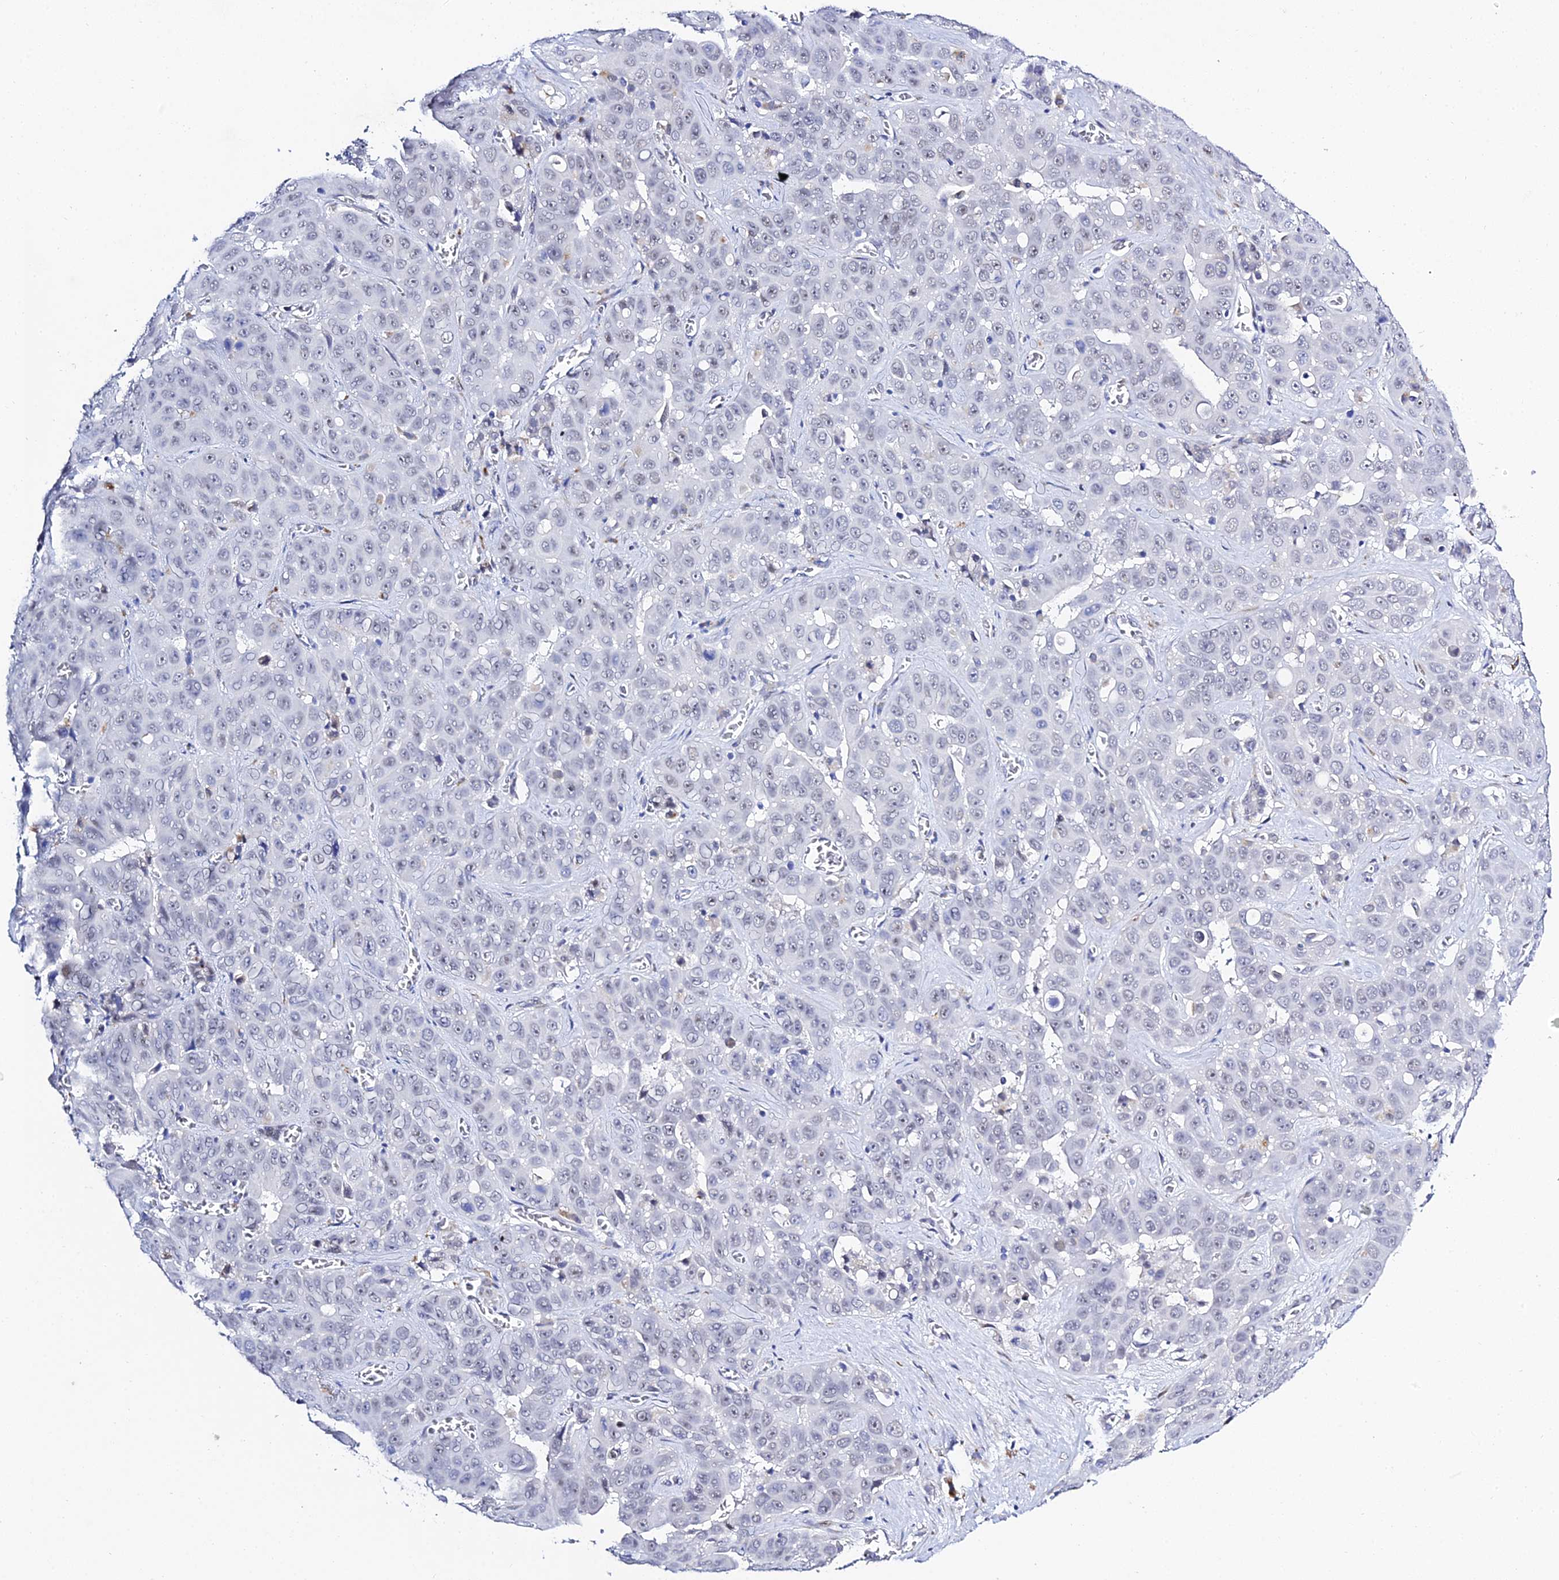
{"staining": {"intensity": "negative", "quantity": "none", "location": "none"}, "tissue": "liver cancer", "cell_type": "Tumor cells", "image_type": "cancer", "snomed": [{"axis": "morphology", "description": "Cholangiocarcinoma"}, {"axis": "topography", "description": "Liver"}], "caption": "Tumor cells show no significant protein positivity in cholangiocarcinoma (liver). The staining was performed using DAB (3,3'-diaminobenzidine) to visualize the protein expression in brown, while the nuclei were stained in blue with hematoxylin (Magnification: 20x).", "gene": "POFUT2", "patient": {"sex": "female", "age": 52}}